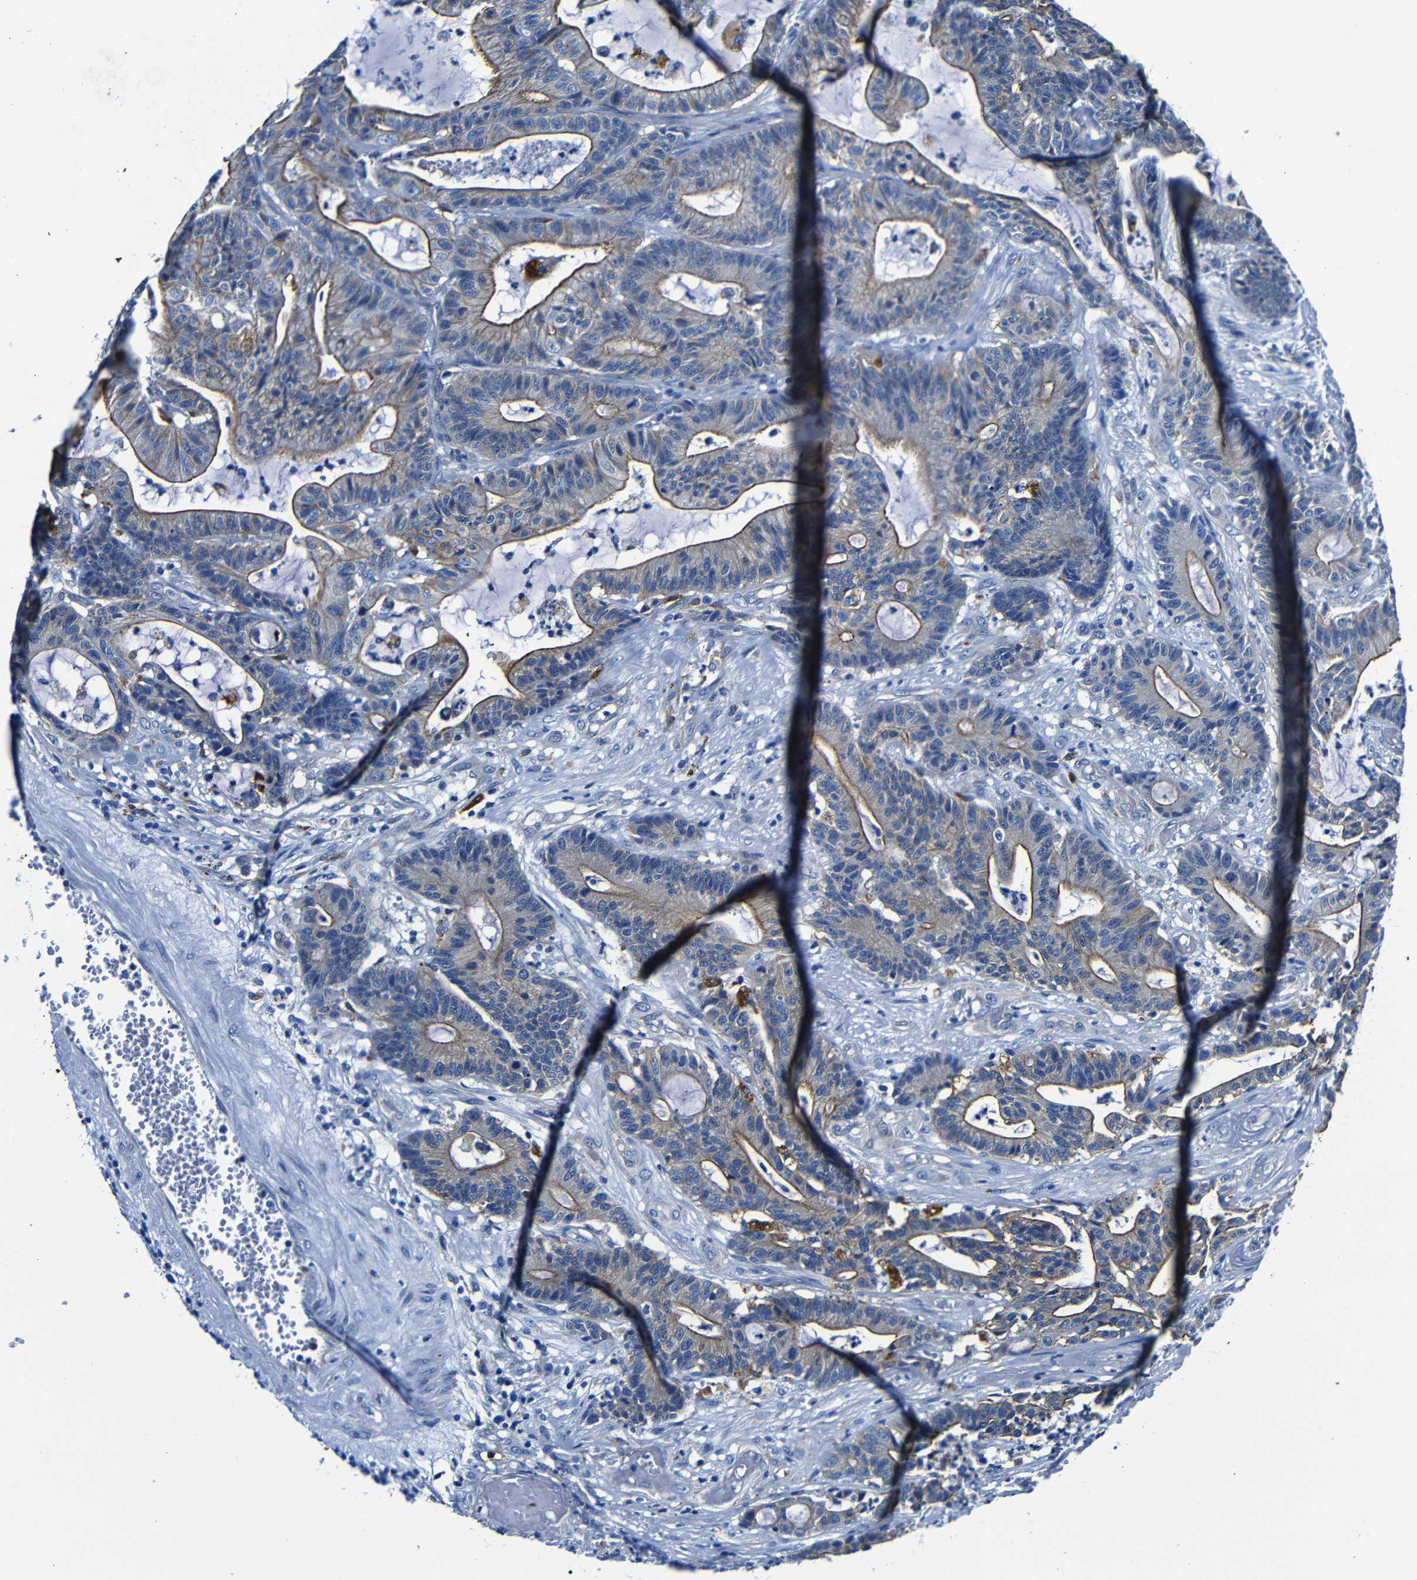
{"staining": {"intensity": "moderate", "quantity": "25%-75%", "location": "cytoplasmic/membranous"}, "tissue": "colorectal cancer", "cell_type": "Tumor cells", "image_type": "cancer", "snomed": [{"axis": "morphology", "description": "Adenocarcinoma, NOS"}, {"axis": "topography", "description": "Colon"}], "caption": "IHC micrograph of neoplastic tissue: human colorectal adenocarcinoma stained using IHC displays medium levels of moderate protein expression localized specifically in the cytoplasmic/membranous of tumor cells, appearing as a cytoplasmic/membranous brown color.", "gene": "GIMAP2", "patient": {"sex": "female", "age": 84}}